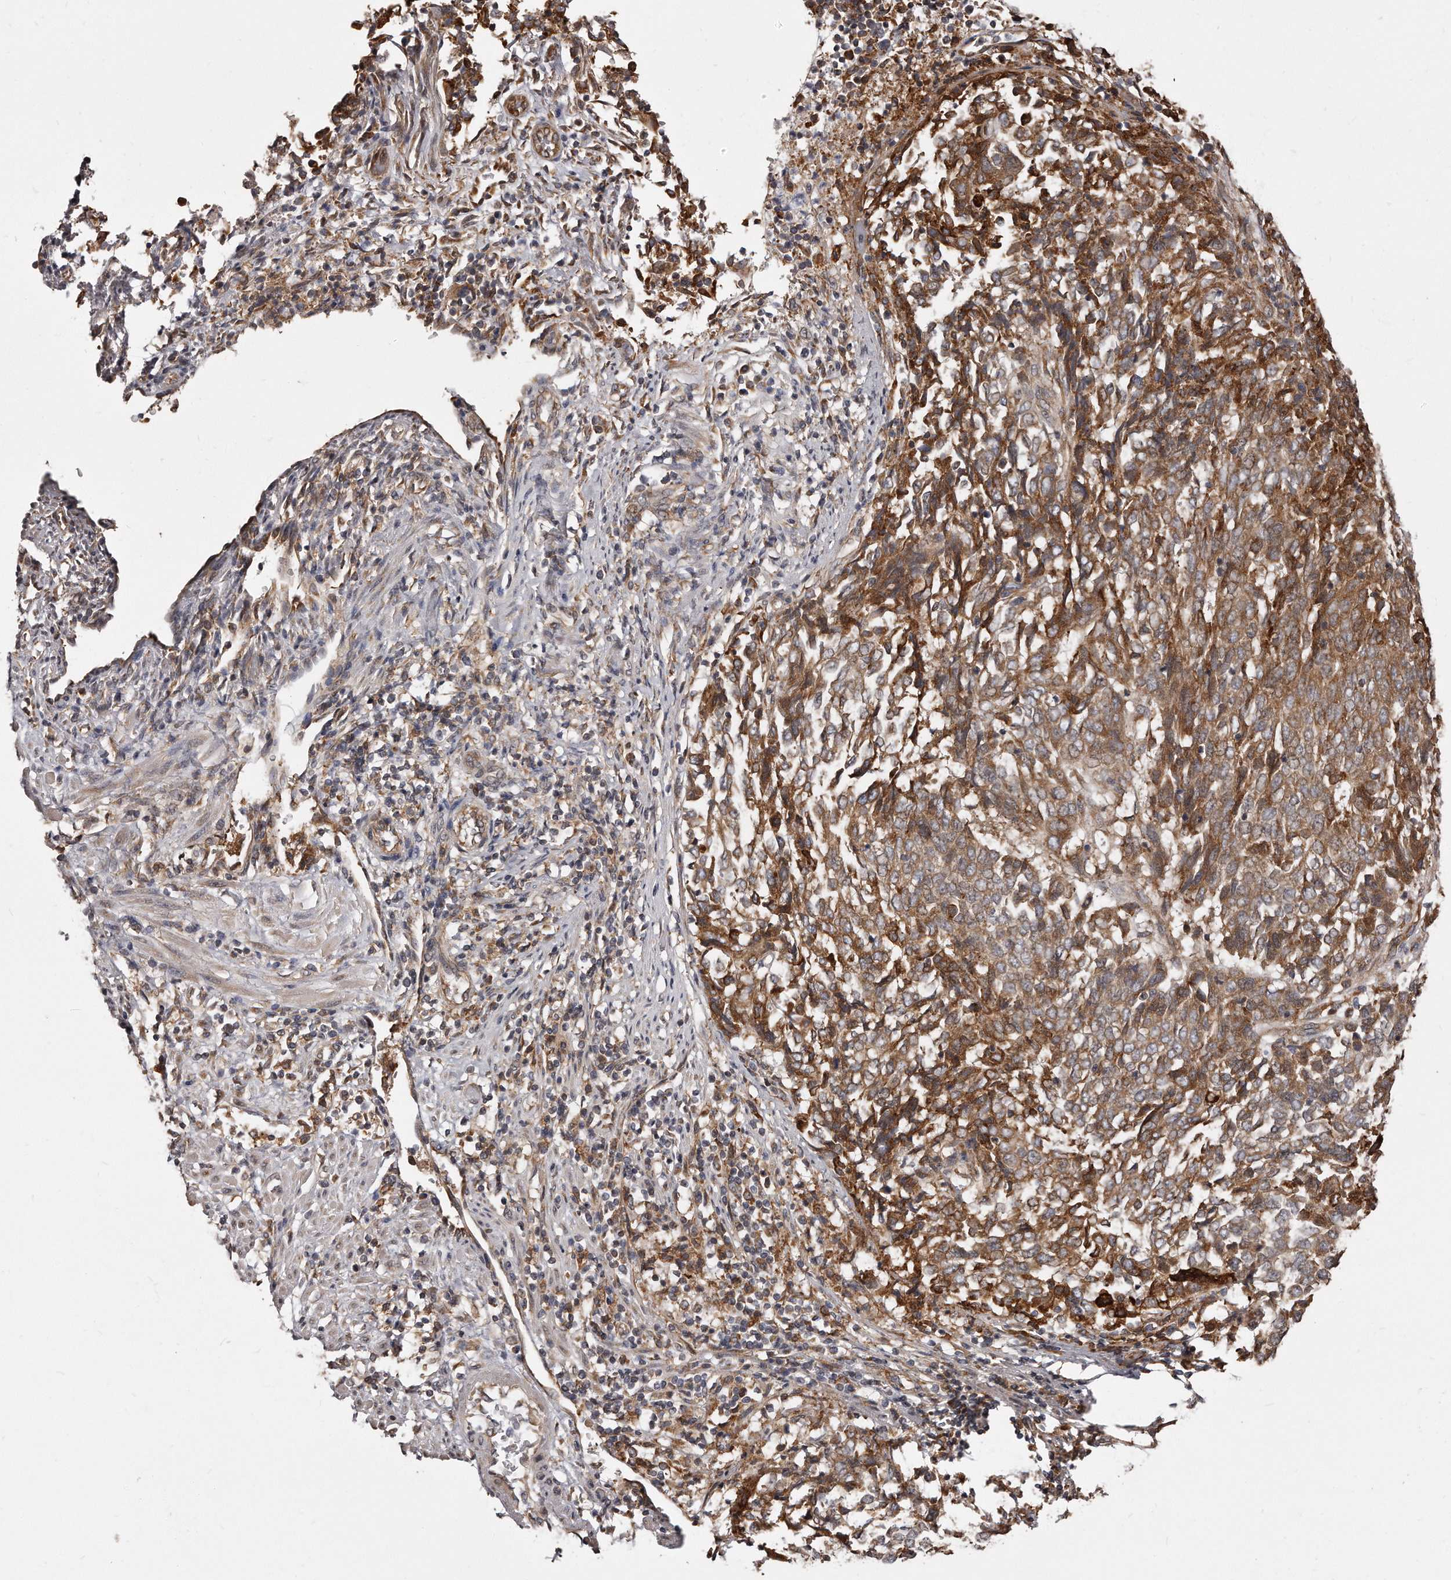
{"staining": {"intensity": "moderate", "quantity": ">75%", "location": "cytoplasmic/membranous"}, "tissue": "endometrial cancer", "cell_type": "Tumor cells", "image_type": "cancer", "snomed": [{"axis": "morphology", "description": "Adenocarcinoma, NOS"}, {"axis": "topography", "description": "Endometrium"}], "caption": "IHC of human endometrial adenocarcinoma exhibits medium levels of moderate cytoplasmic/membranous expression in approximately >75% of tumor cells.", "gene": "TRAPPC14", "patient": {"sex": "female", "age": 80}}